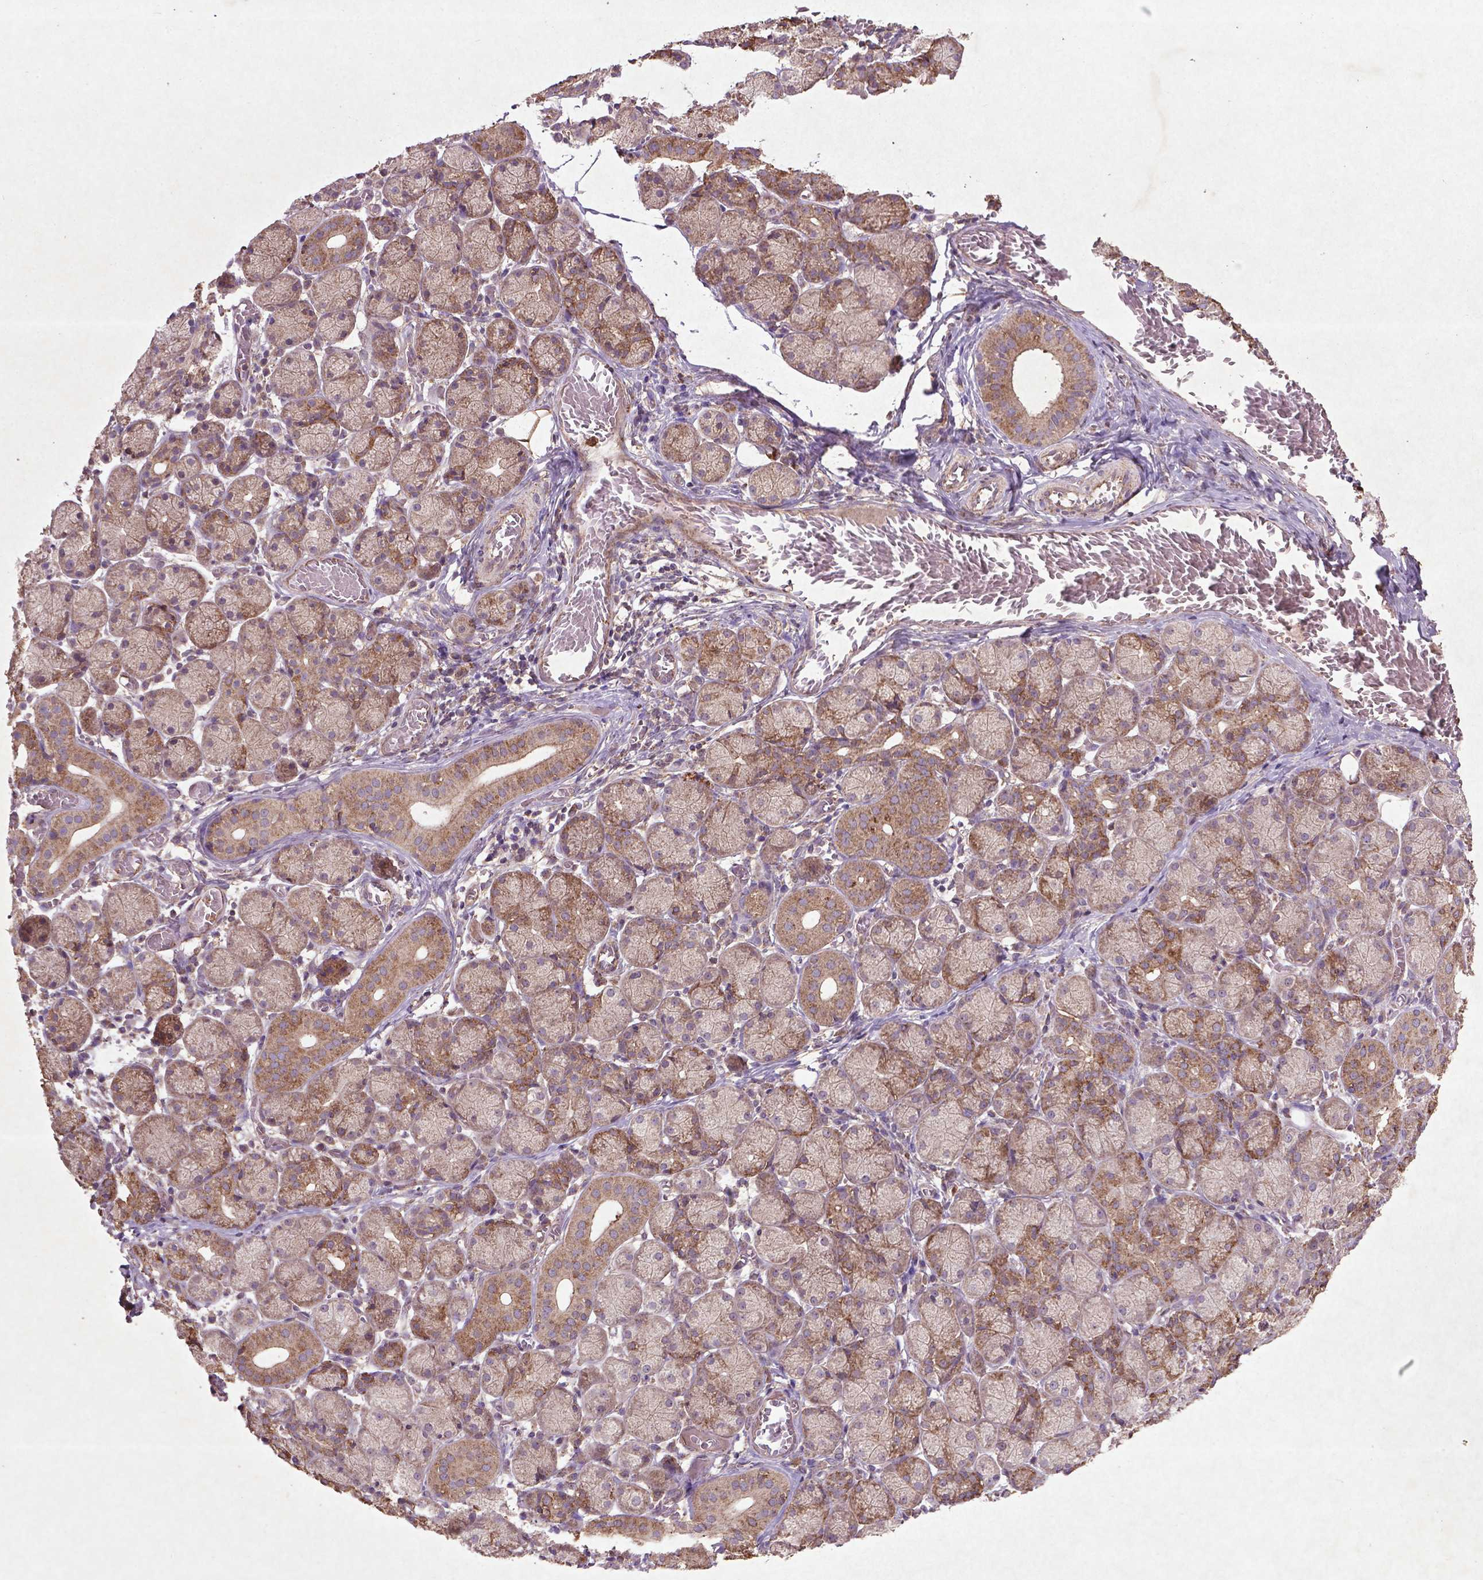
{"staining": {"intensity": "moderate", "quantity": ">75%", "location": "cytoplasmic/membranous"}, "tissue": "salivary gland", "cell_type": "Glandular cells", "image_type": "normal", "snomed": [{"axis": "morphology", "description": "Normal tissue, NOS"}, {"axis": "topography", "description": "Salivary gland"}, {"axis": "topography", "description": "Peripheral nerve tissue"}], "caption": "Immunohistochemistry of normal human salivary gland reveals medium levels of moderate cytoplasmic/membranous expression in approximately >75% of glandular cells. (DAB IHC with brightfield microscopy, high magnification).", "gene": "MTOR", "patient": {"sex": "female", "age": 24}}